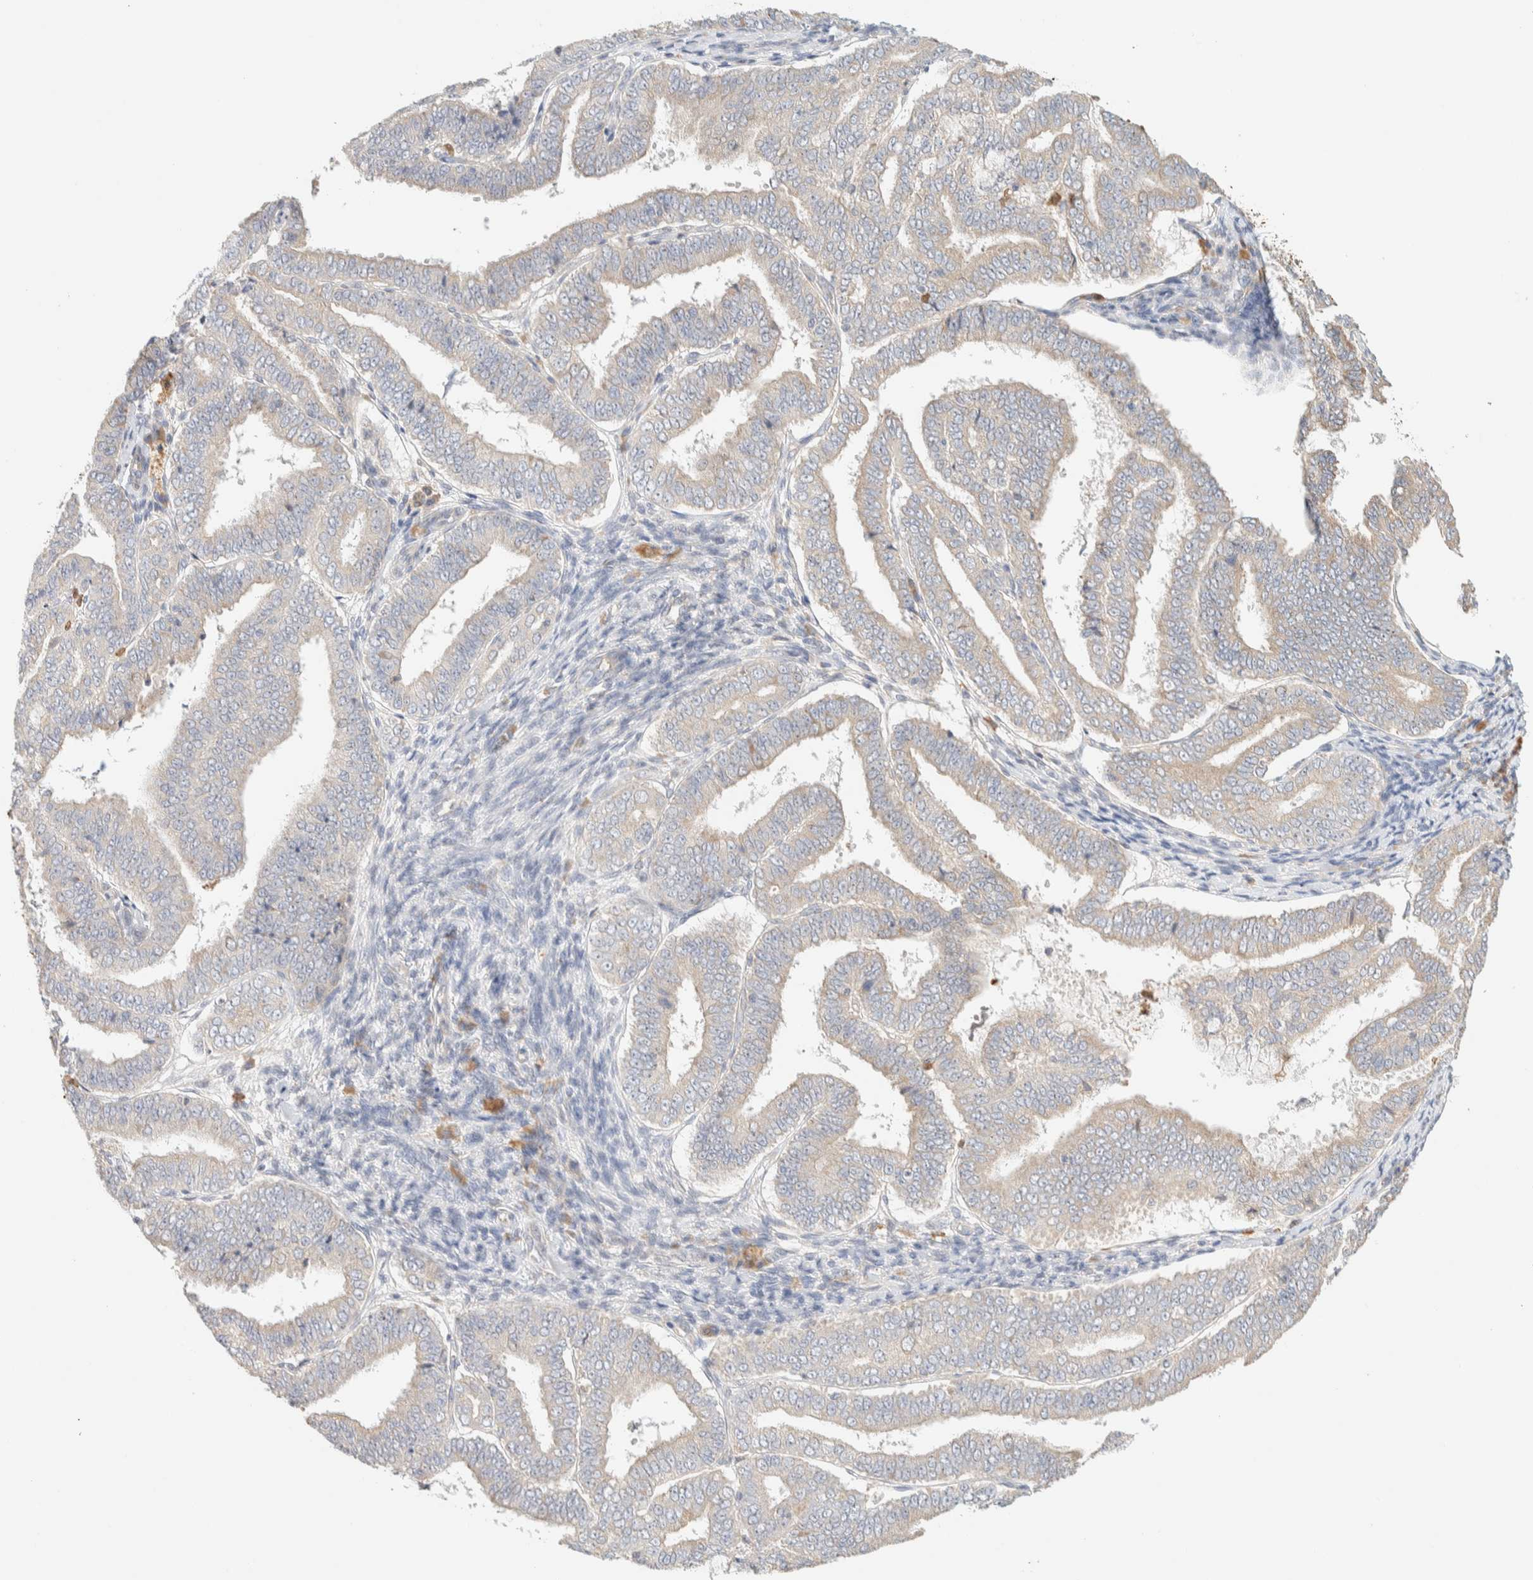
{"staining": {"intensity": "weak", "quantity": "25%-75%", "location": "cytoplasmic/membranous"}, "tissue": "endometrial cancer", "cell_type": "Tumor cells", "image_type": "cancer", "snomed": [{"axis": "morphology", "description": "Adenocarcinoma, NOS"}, {"axis": "topography", "description": "Endometrium"}], "caption": "Tumor cells demonstrate weak cytoplasmic/membranous staining in approximately 25%-75% of cells in endometrial cancer (adenocarcinoma).", "gene": "TTC3", "patient": {"sex": "female", "age": 63}}